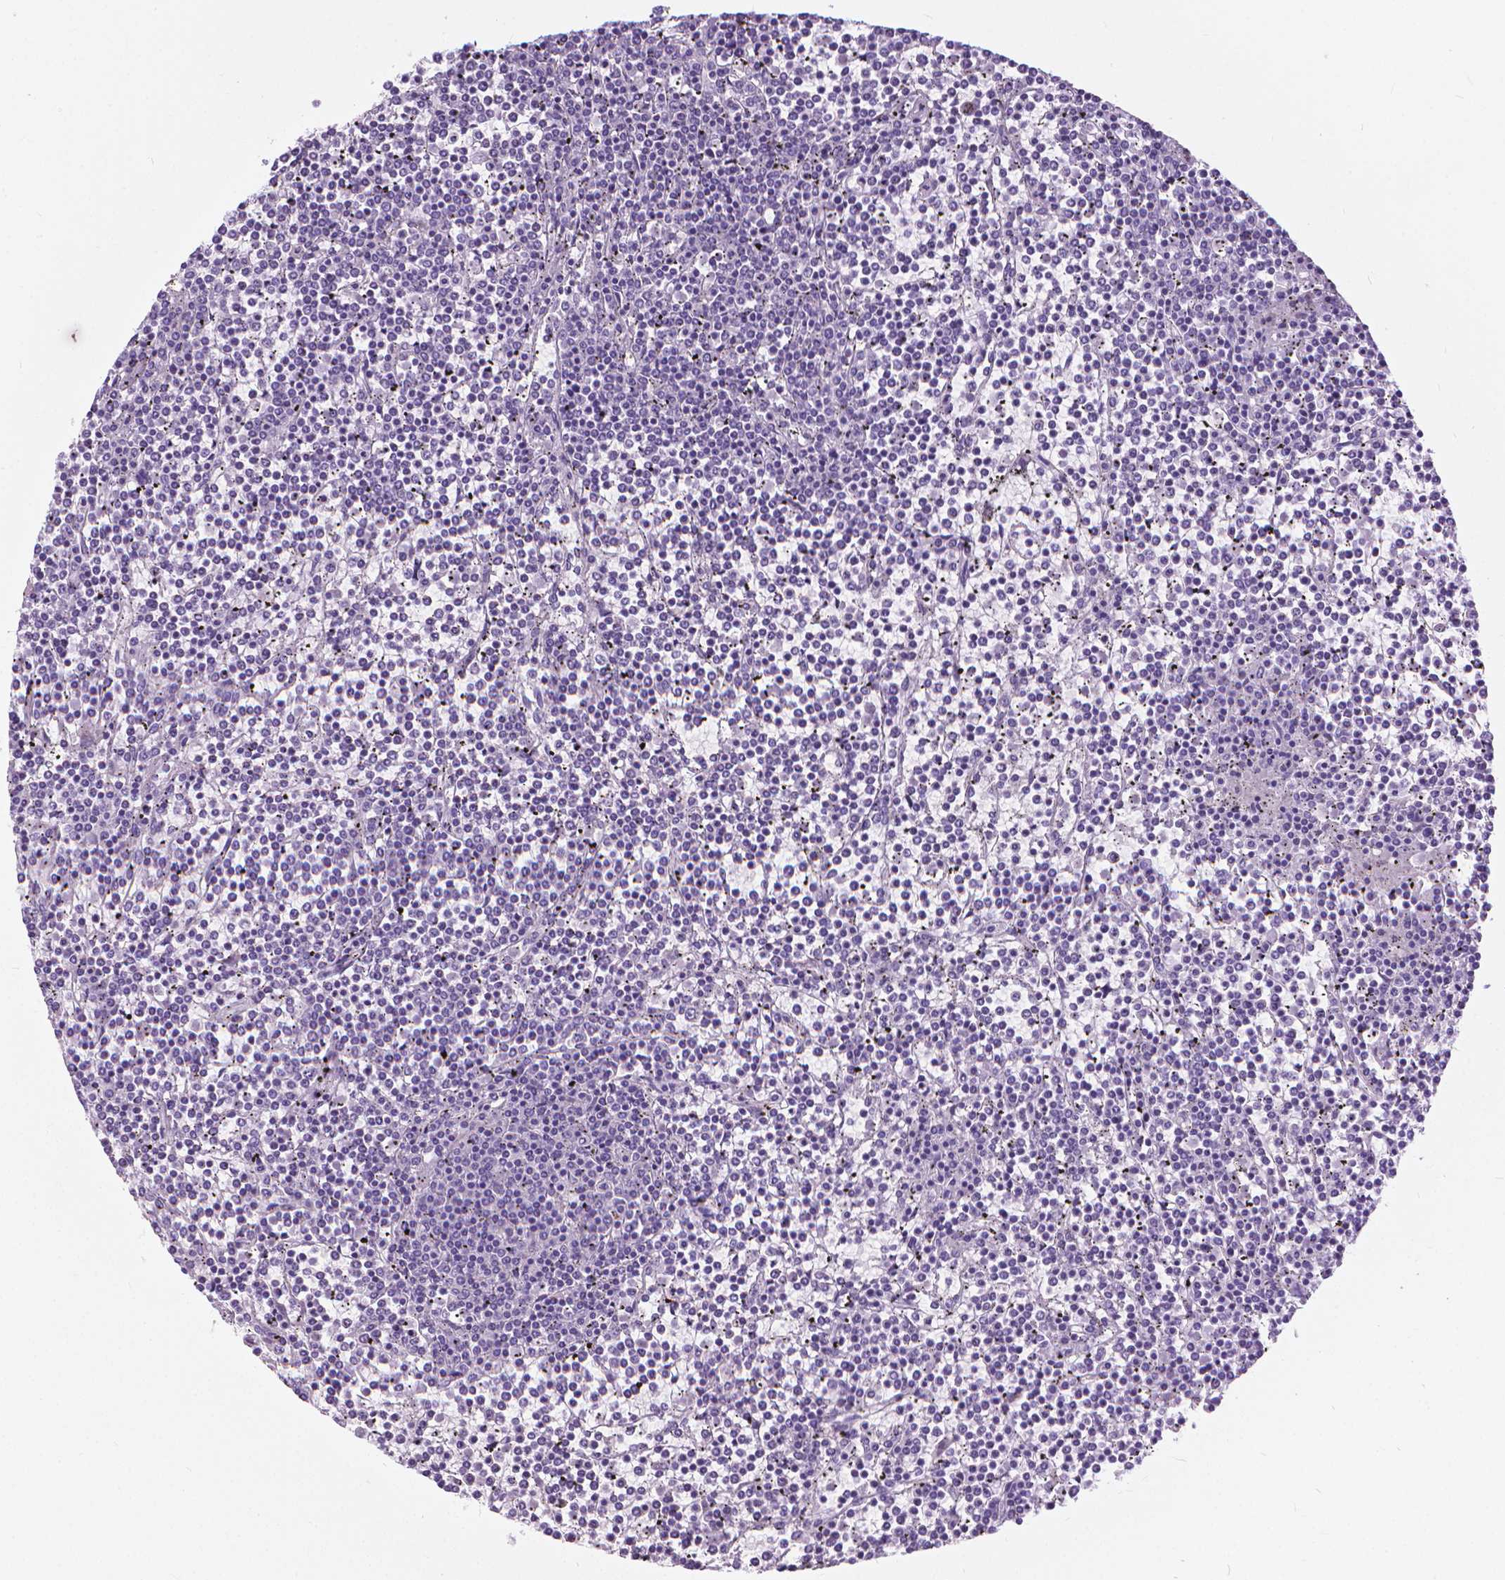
{"staining": {"intensity": "negative", "quantity": "none", "location": "none"}, "tissue": "lymphoma", "cell_type": "Tumor cells", "image_type": "cancer", "snomed": [{"axis": "morphology", "description": "Malignant lymphoma, non-Hodgkin's type, Low grade"}, {"axis": "topography", "description": "Spleen"}], "caption": "Immunohistochemistry of human lymphoma exhibits no positivity in tumor cells.", "gene": "HTR2B", "patient": {"sex": "female", "age": 19}}